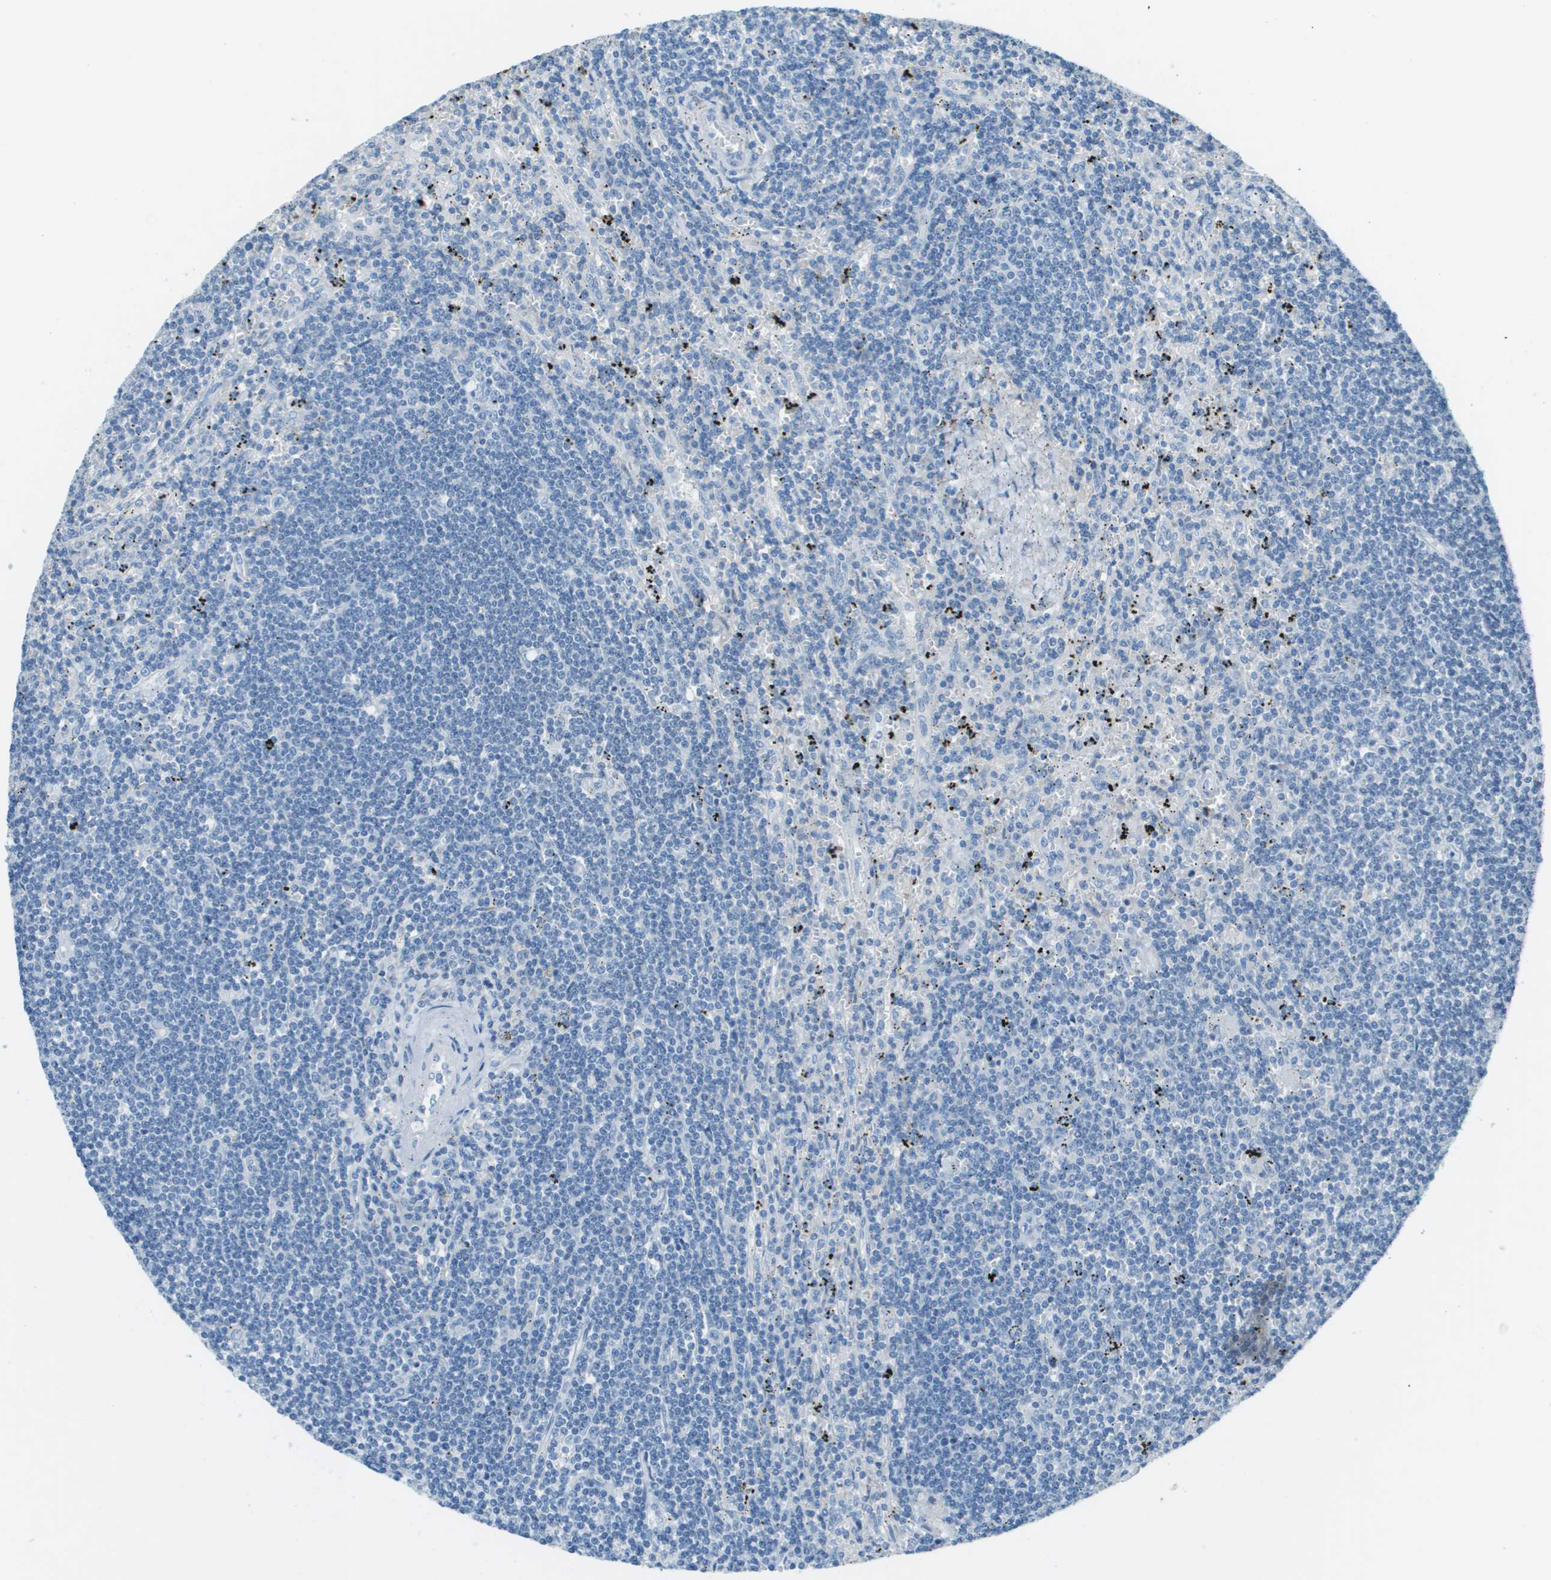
{"staining": {"intensity": "negative", "quantity": "none", "location": "none"}, "tissue": "lymphoma", "cell_type": "Tumor cells", "image_type": "cancer", "snomed": [{"axis": "morphology", "description": "Malignant lymphoma, non-Hodgkin's type, Low grade"}, {"axis": "topography", "description": "Spleen"}], "caption": "Micrograph shows no protein expression in tumor cells of lymphoma tissue.", "gene": "DCN", "patient": {"sex": "male", "age": 76}}